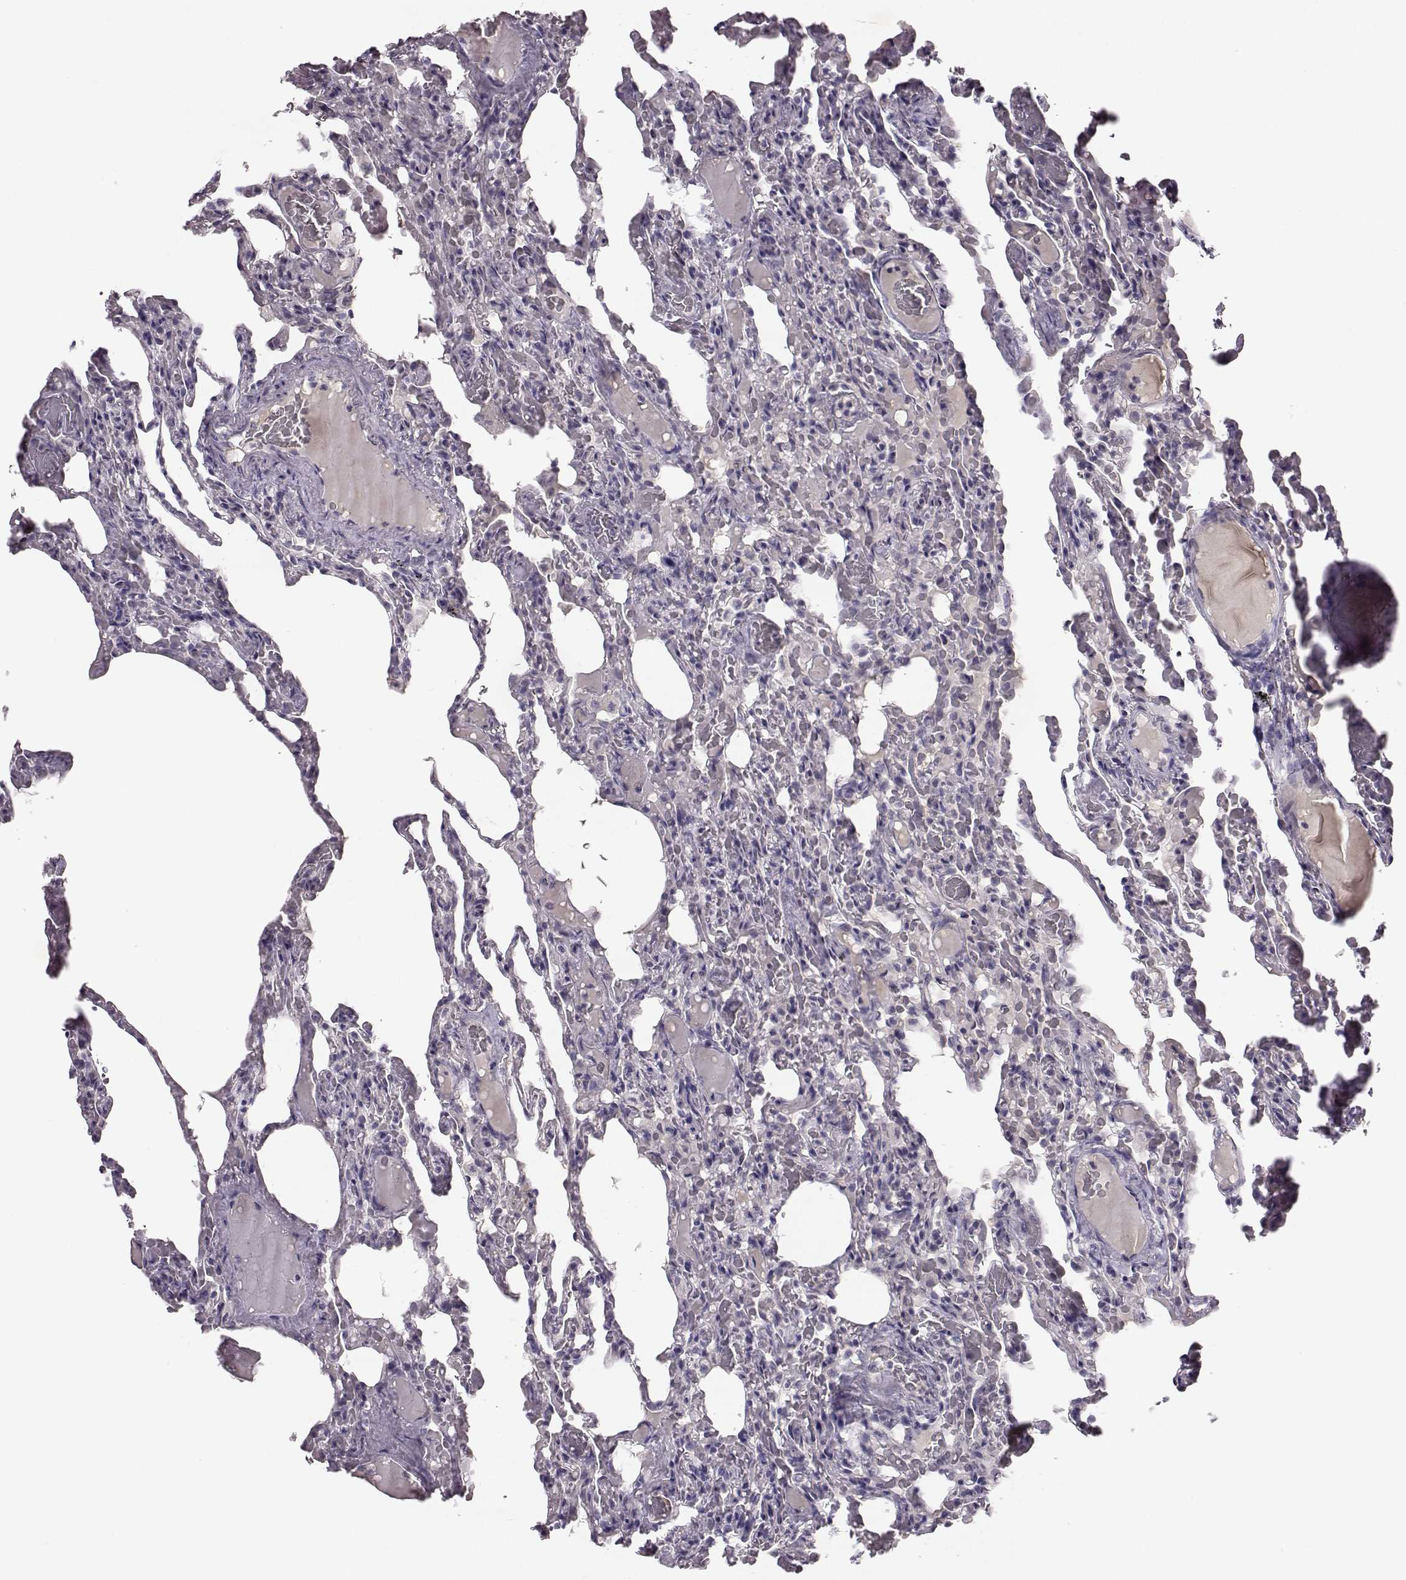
{"staining": {"intensity": "negative", "quantity": "none", "location": "none"}, "tissue": "lung", "cell_type": "Alveolar cells", "image_type": "normal", "snomed": [{"axis": "morphology", "description": "Normal tissue, NOS"}, {"axis": "topography", "description": "Lung"}], "caption": "Immunohistochemistry (IHC) of unremarkable lung displays no expression in alveolar cells. (Stains: DAB (3,3'-diaminobenzidine) immunohistochemistry with hematoxylin counter stain, Microscopy: brightfield microscopy at high magnification).", "gene": "SPAG17", "patient": {"sex": "female", "age": 43}}